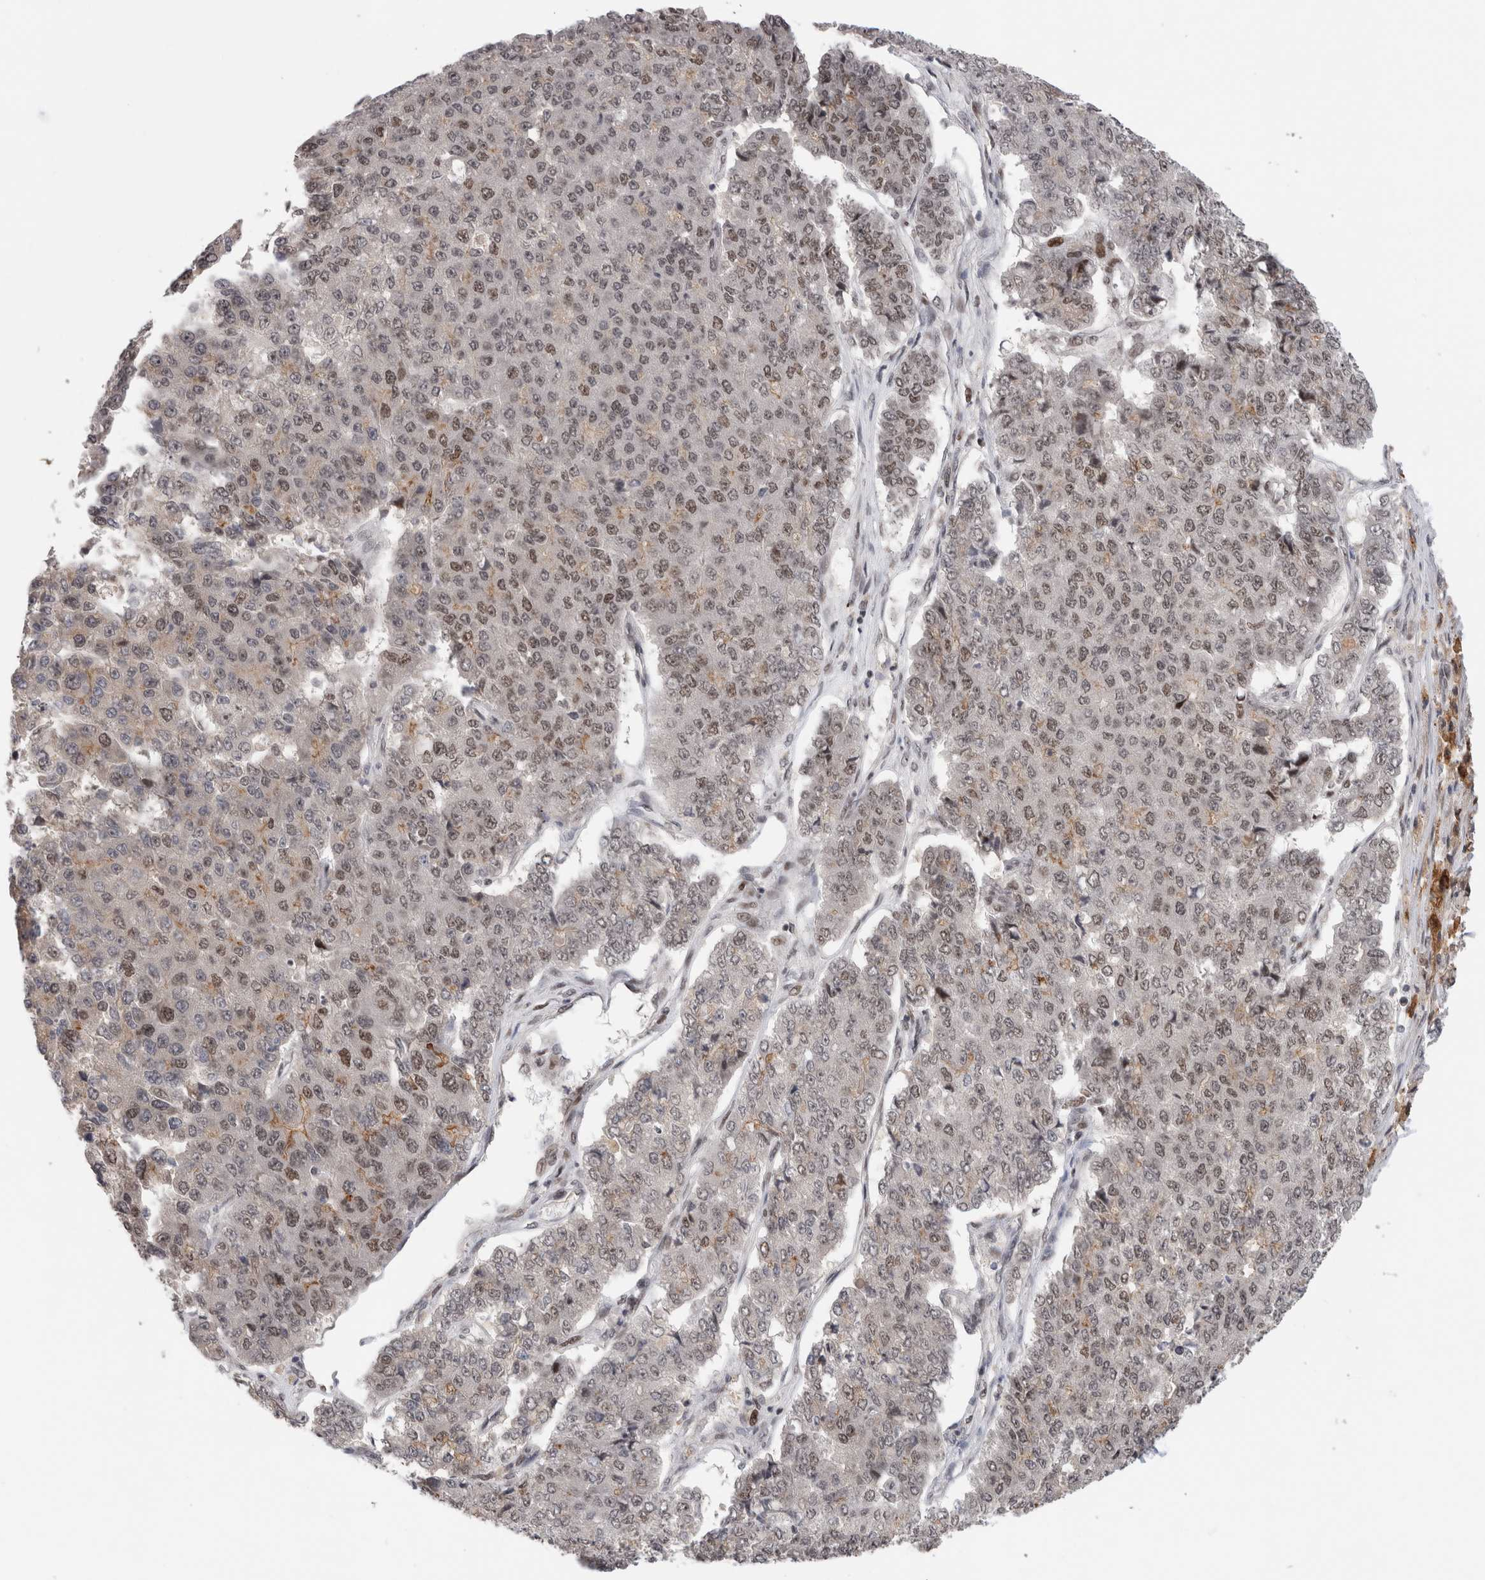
{"staining": {"intensity": "moderate", "quantity": "25%-75%", "location": "nuclear"}, "tissue": "pancreatic cancer", "cell_type": "Tumor cells", "image_type": "cancer", "snomed": [{"axis": "morphology", "description": "Adenocarcinoma, NOS"}, {"axis": "topography", "description": "Pancreas"}], "caption": "Brown immunohistochemical staining in pancreatic cancer displays moderate nuclear staining in approximately 25%-75% of tumor cells. The staining is performed using DAB brown chromogen to label protein expression. The nuclei are counter-stained blue using hematoxylin.", "gene": "ZNF521", "patient": {"sex": "male", "age": 50}}